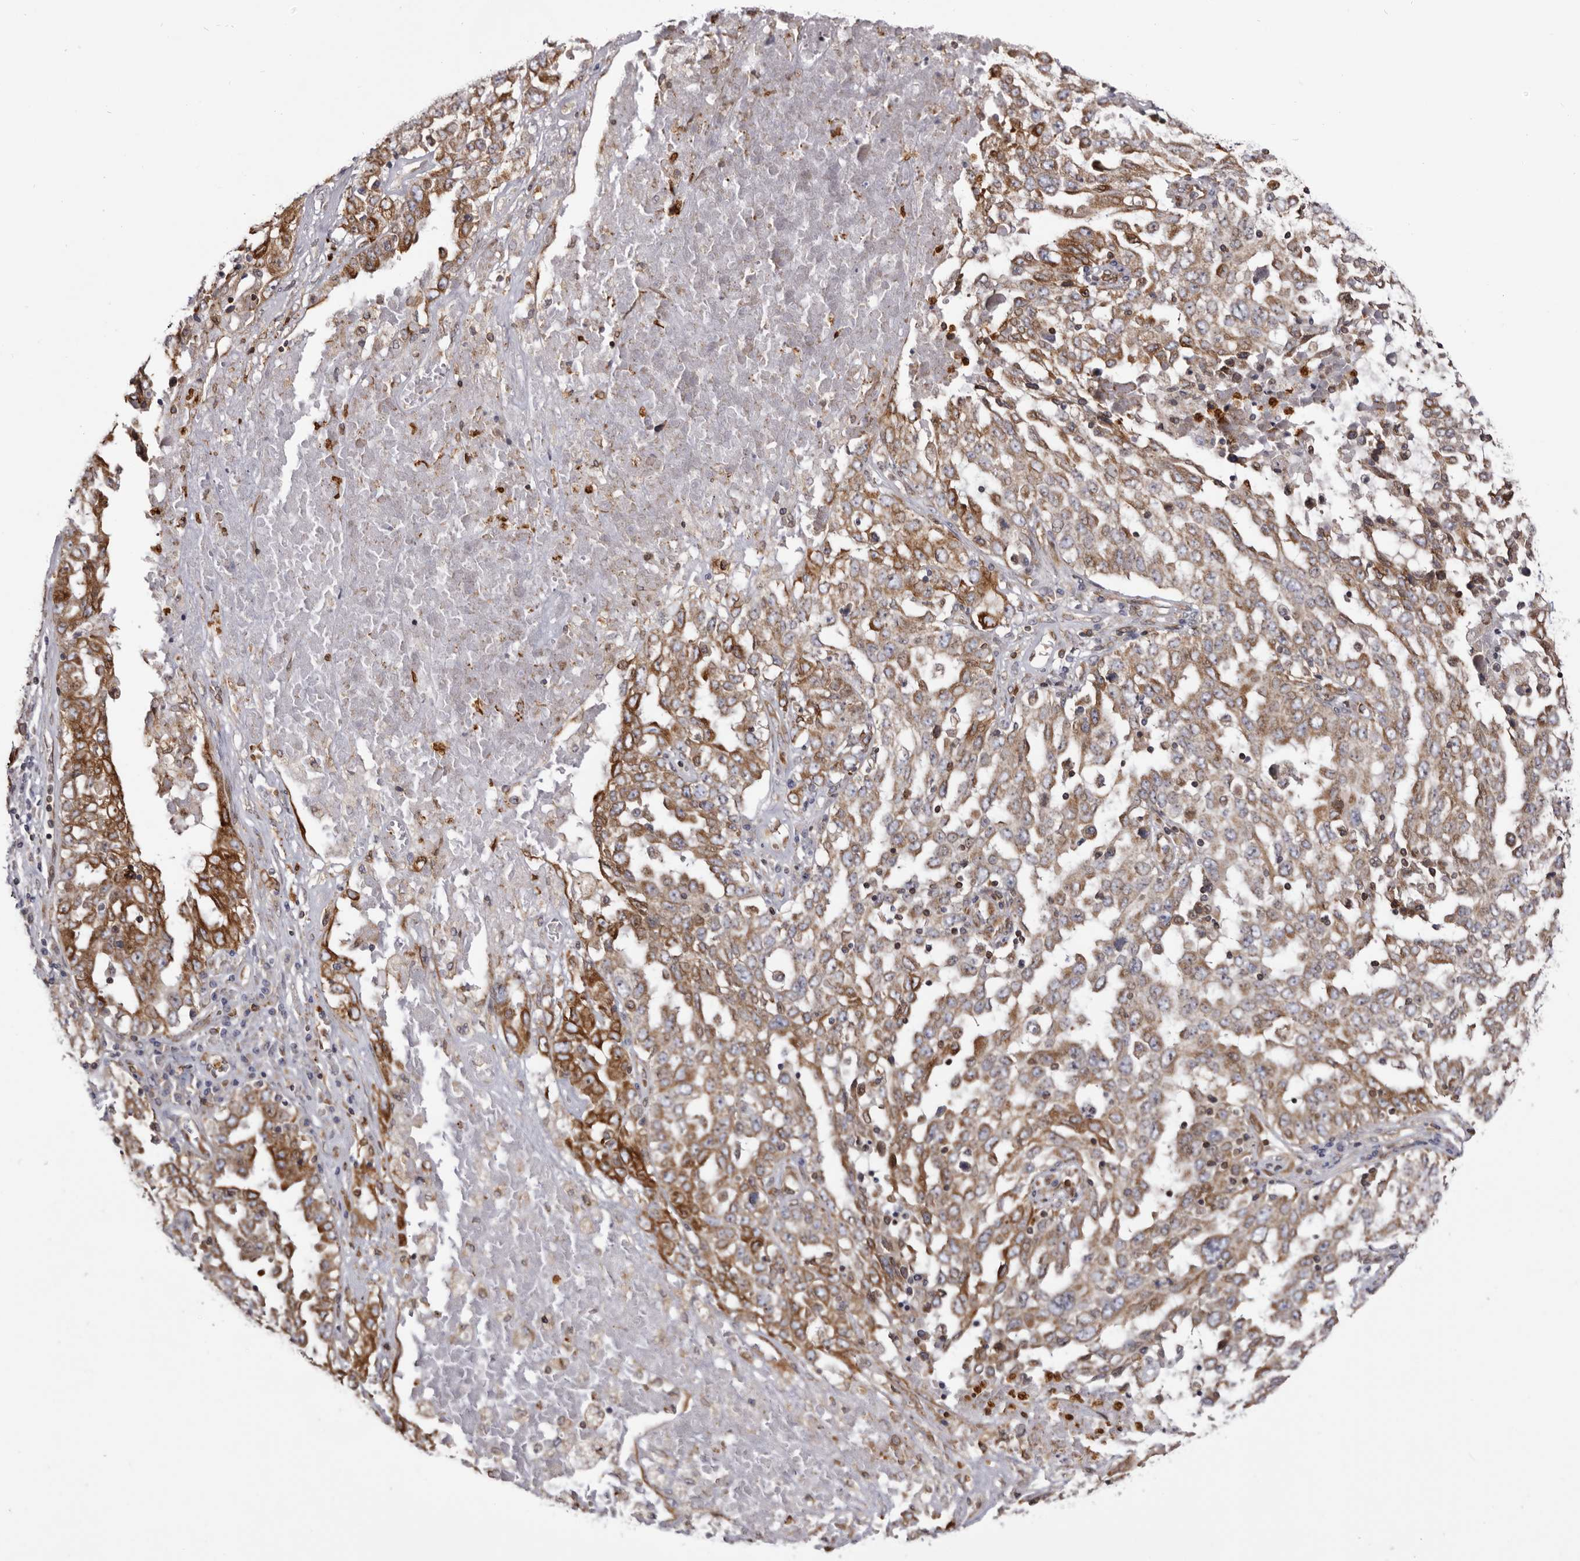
{"staining": {"intensity": "moderate", "quantity": ">75%", "location": "cytoplasmic/membranous"}, "tissue": "ovarian cancer", "cell_type": "Tumor cells", "image_type": "cancer", "snomed": [{"axis": "morphology", "description": "Carcinoma, endometroid"}, {"axis": "topography", "description": "Ovary"}], "caption": "Human ovarian endometroid carcinoma stained with a protein marker displays moderate staining in tumor cells.", "gene": "C4orf3", "patient": {"sex": "female", "age": 62}}